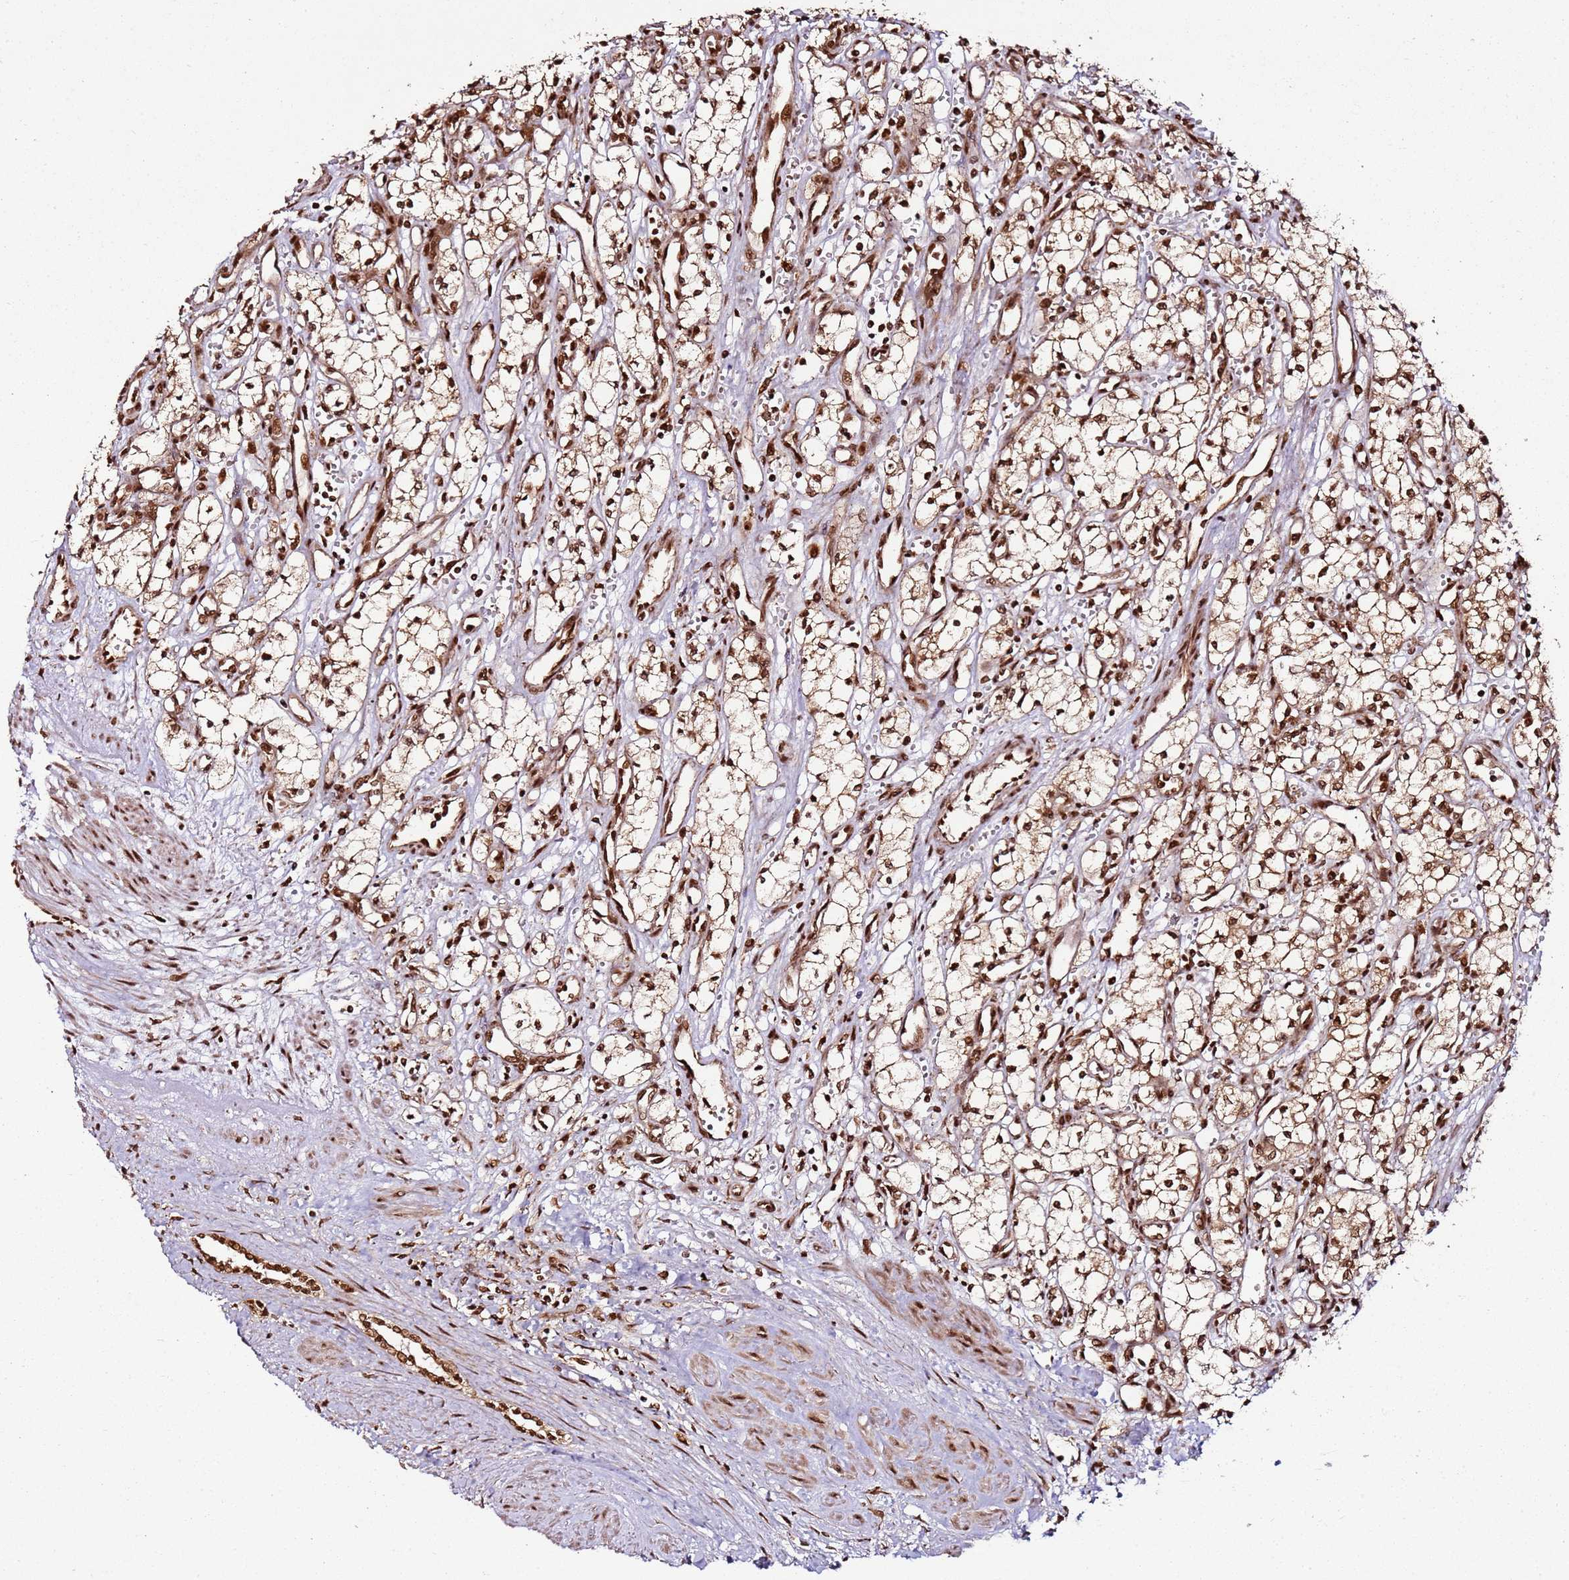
{"staining": {"intensity": "strong", "quantity": ">75%", "location": "nuclear"}, "tissue": "renal cancer", "cell_type": "Tumor cells", "image_type": "cancer", "snomed": [{"axis": "morphology", "description": "Adenocarcinoma, NOS"}, {"axis": "topography", "description": "Kidney"}], "caption": "Renal cancer was stained to show a protein in brown. There is high levels of strong nuclear staining in approximately >75% of tumor cells. The staining is performed using DAB (3,3'-diaminobenzidine) brown chromogen to label protein expression. The nuclei are counter-stained blue using hematoxylin.", "gene": "XRN2", "patient": {"sex": "male", "age": 59}}